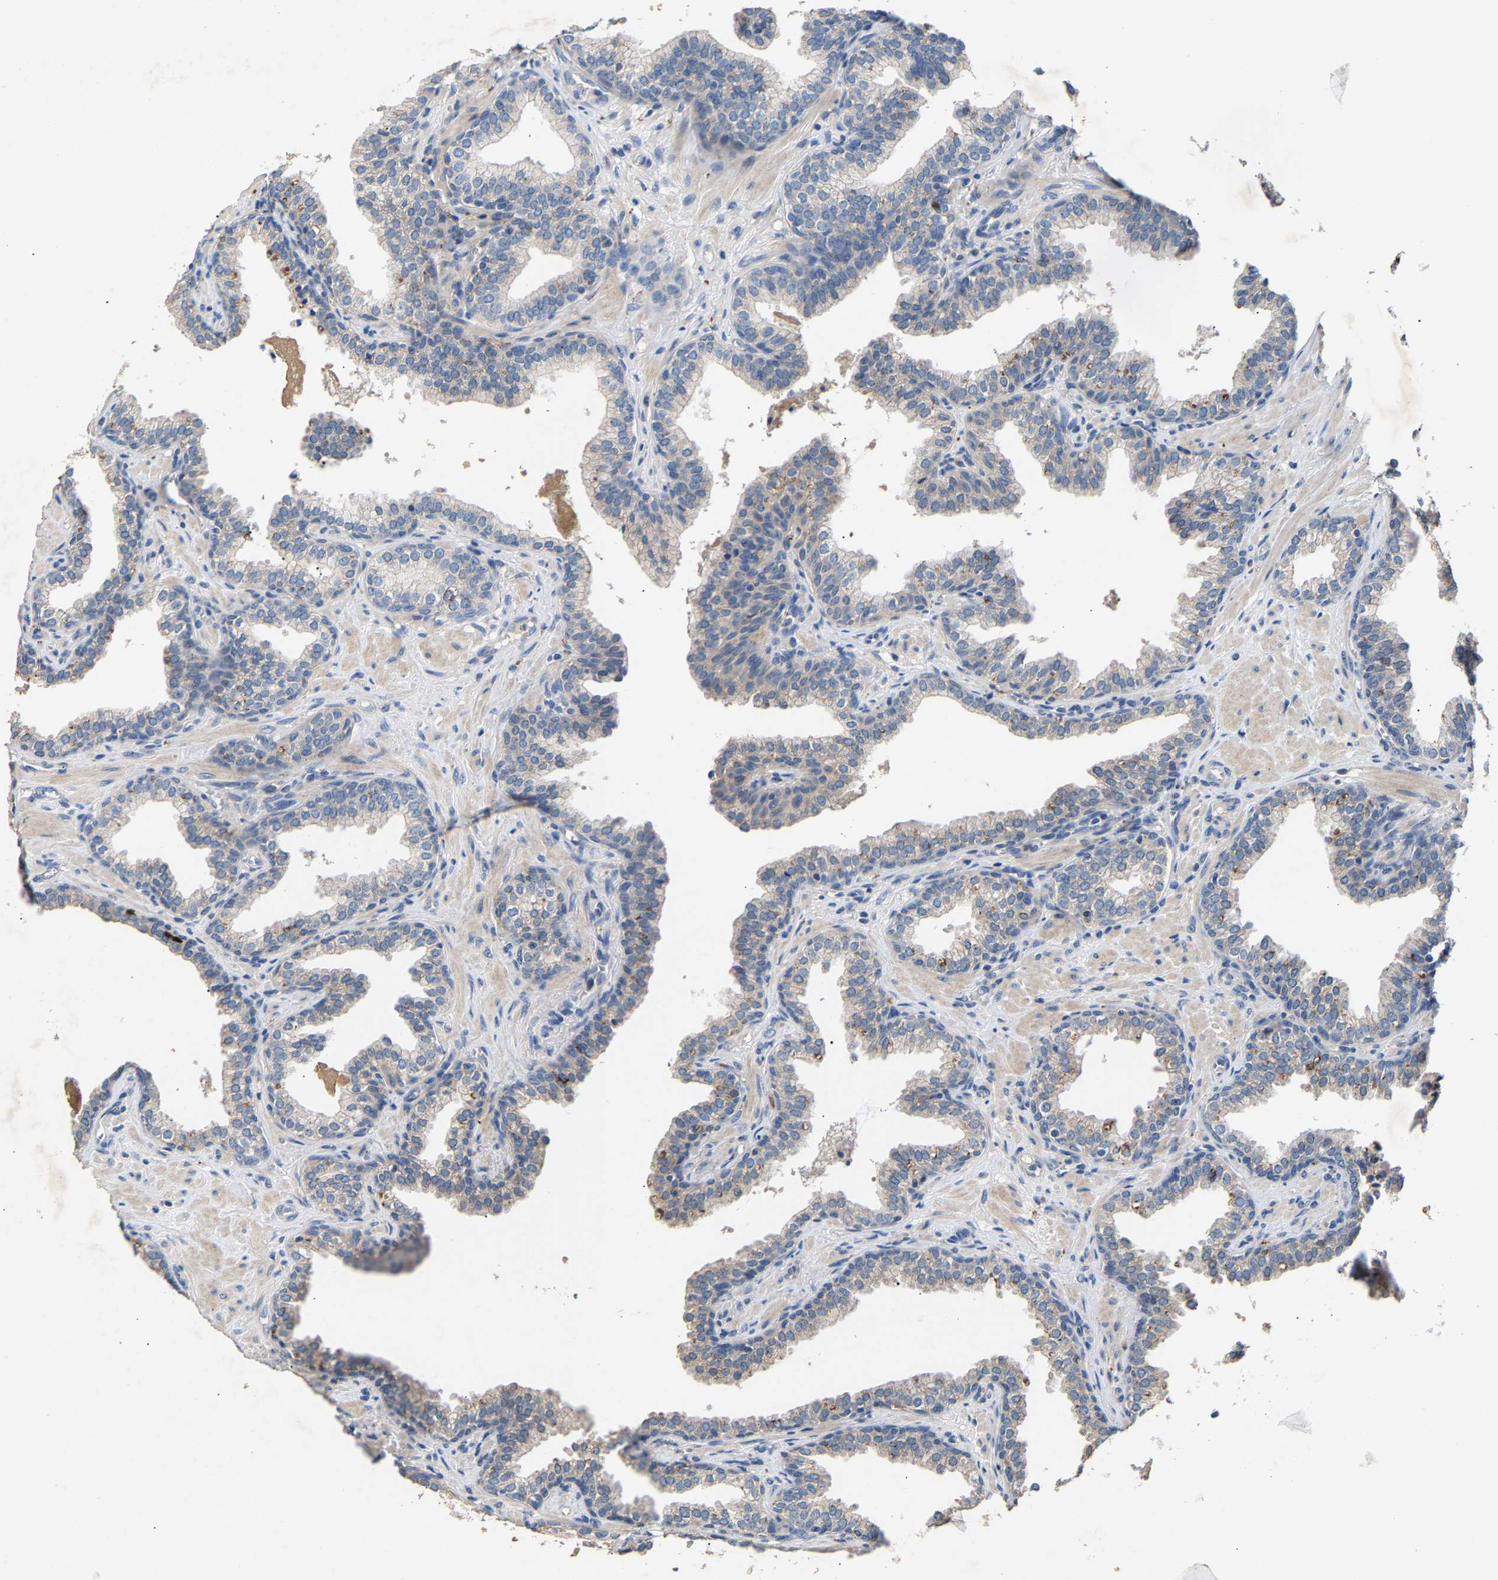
{"staining": {"intensity": "negative", "quantity": "none", "location": "none"}, "tissue": "prostate cancer", "cell_type": "Tumor cells", "image_type": "cancer", "snomed": [{"axis": "morphology", "description": "Adenocarcinoma, High grade"}, {"axis": "topography", "description": "Prostate"}], "caption": "DAB (3,3'-diaminobenzidine) immunohistochemical staining of prostate cancer (high-grade adenocarcinoma) displays no significant positivity in tumor cells.", "gene": "CCDC171", "patient": {"sex": "male", "age": 52}}